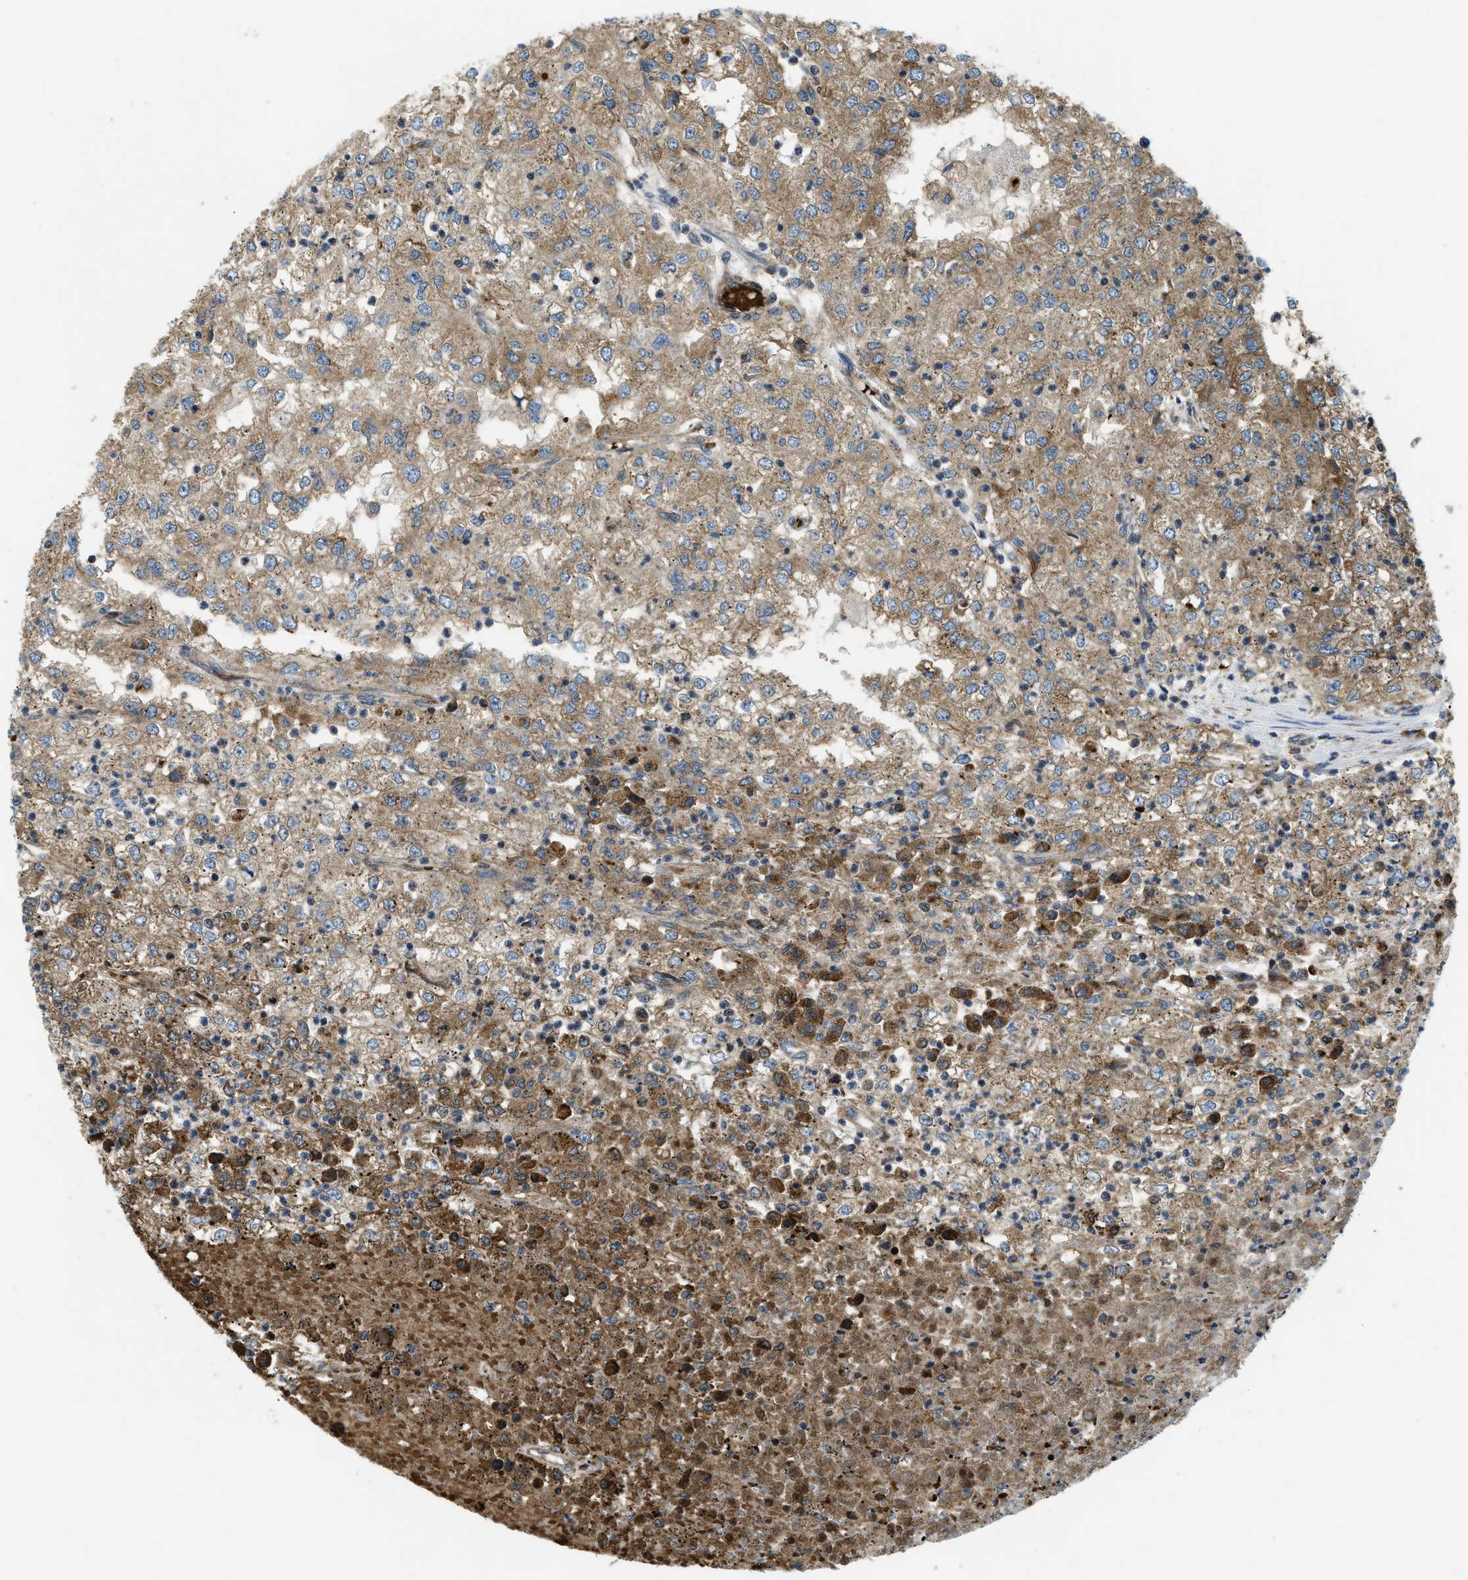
{"staining": {"intensity": "moderate", "quantity": ">75%", "location": "cytoplasmic/membranous"}, "tissue": "renal cancer", "cell_type": "Tumor cells", "image_type": "cancer", "snomed": [{"axis": "morphology", "description": "Adenocarcinoma, NOS"}, {"axis": "topography", "description": "Kidney"}], "caption": "DAB (3,3'-diaminobenzidine) immunohistochemical staining of human renal adenocarcinoma demonstrates moderate cytoplasmic/membranous protein staining in approximately >75% of tumor cells. Nuclei are stained in blue.", "gene": "CSPG4", "patient": {"sex": "female", "age": 54}}